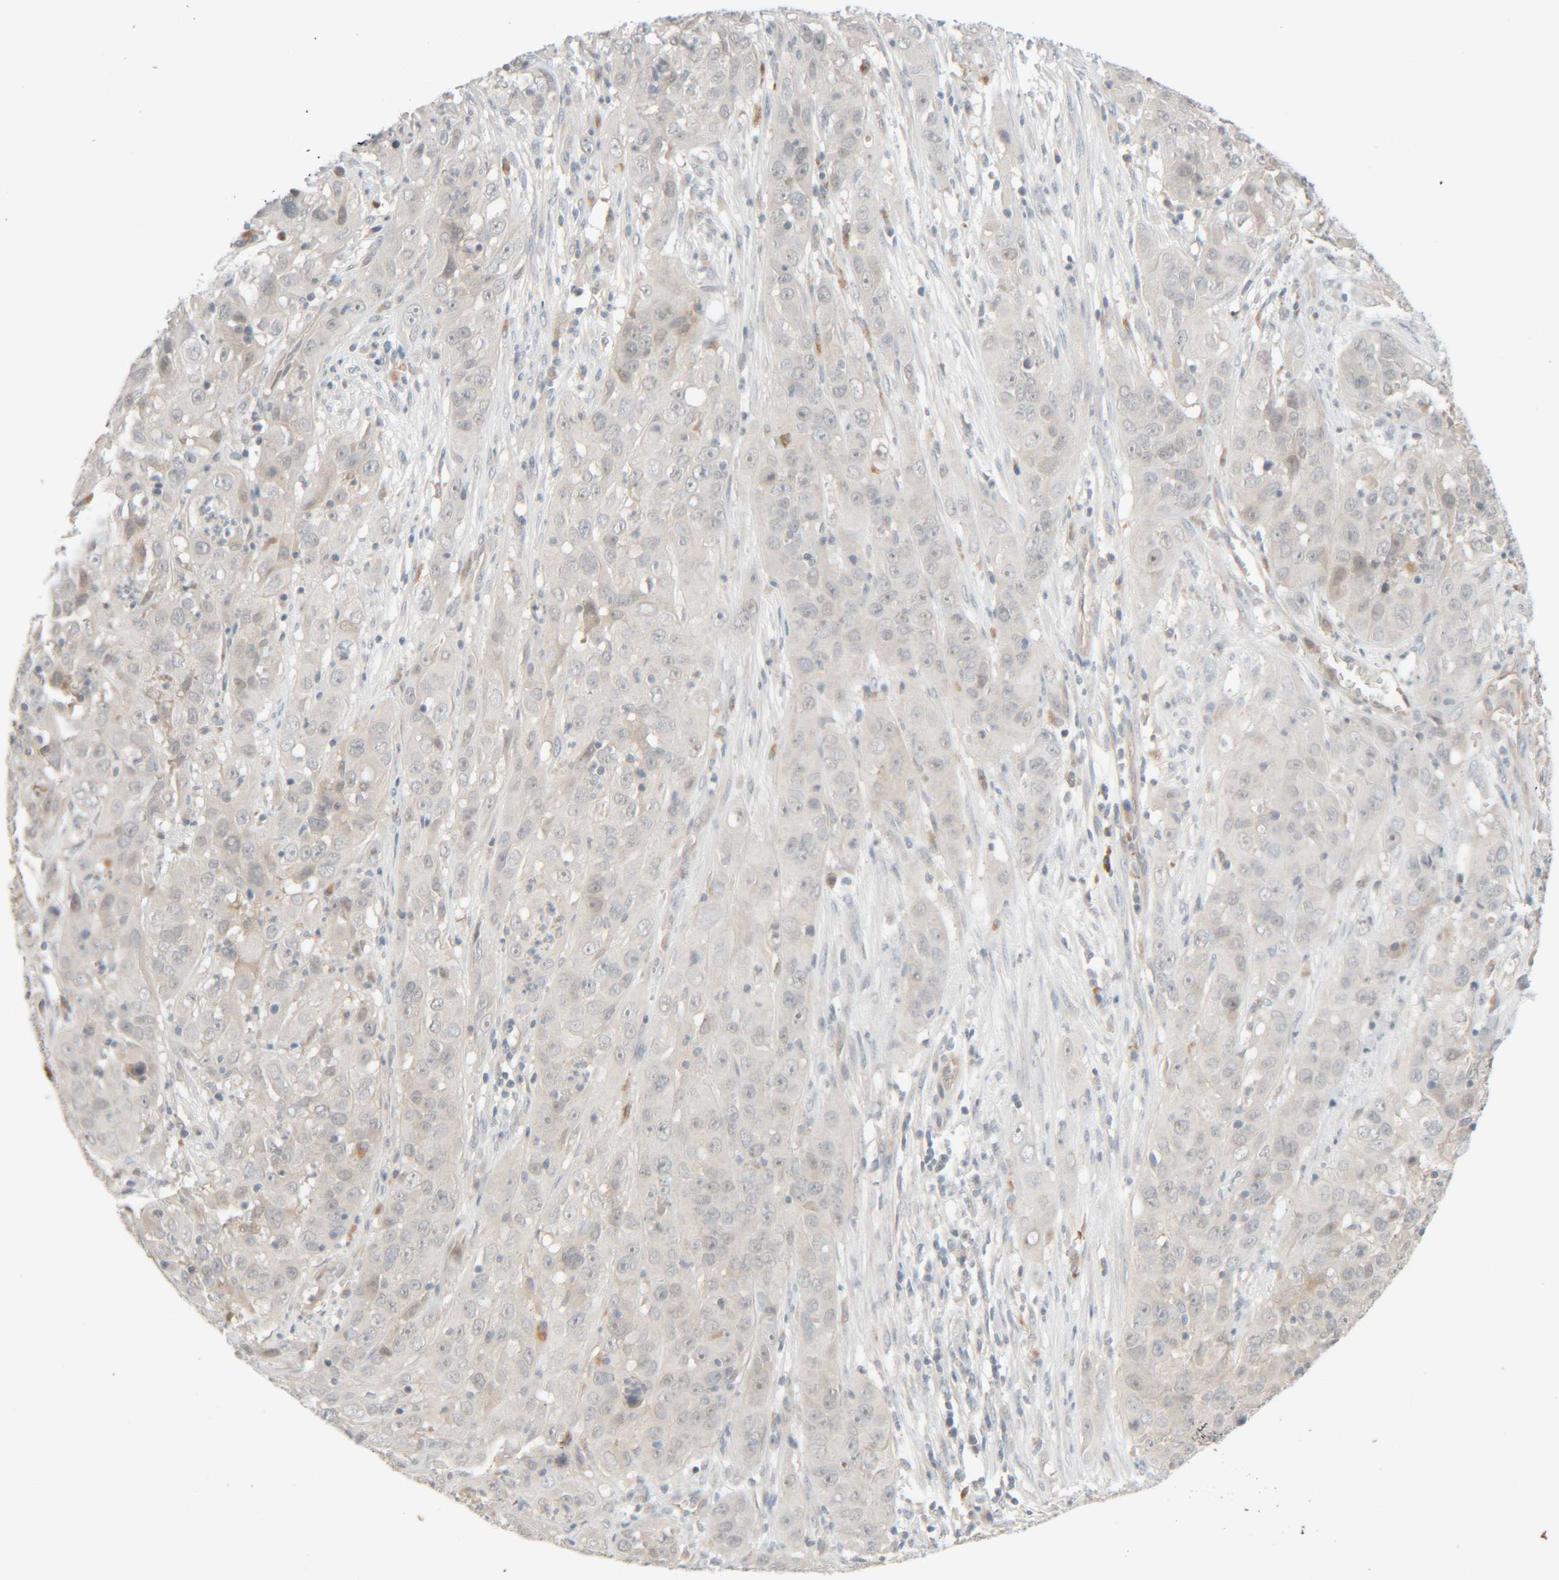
{"staining": {"intensity": "negative", "quantity": "none", "location": "none"}, "tissue": "cervical cancer", "cell_type": "Tumor cells", "image_type": "cancer", "snomed": [{"axis": "morphology", "description": "Squamous cell carcinoma, NOS"}, {"axis": "topography", "description": "Cervix"}], "caption": "IHC micrograph of human squamous cell carcinoma (cervical) stained for a protein (brown), which demonstrates no staining in tumor cells. Nuclei are stained in blue.", "gene": "CHKA", "patient": {"sex": "female", "age": 32}}